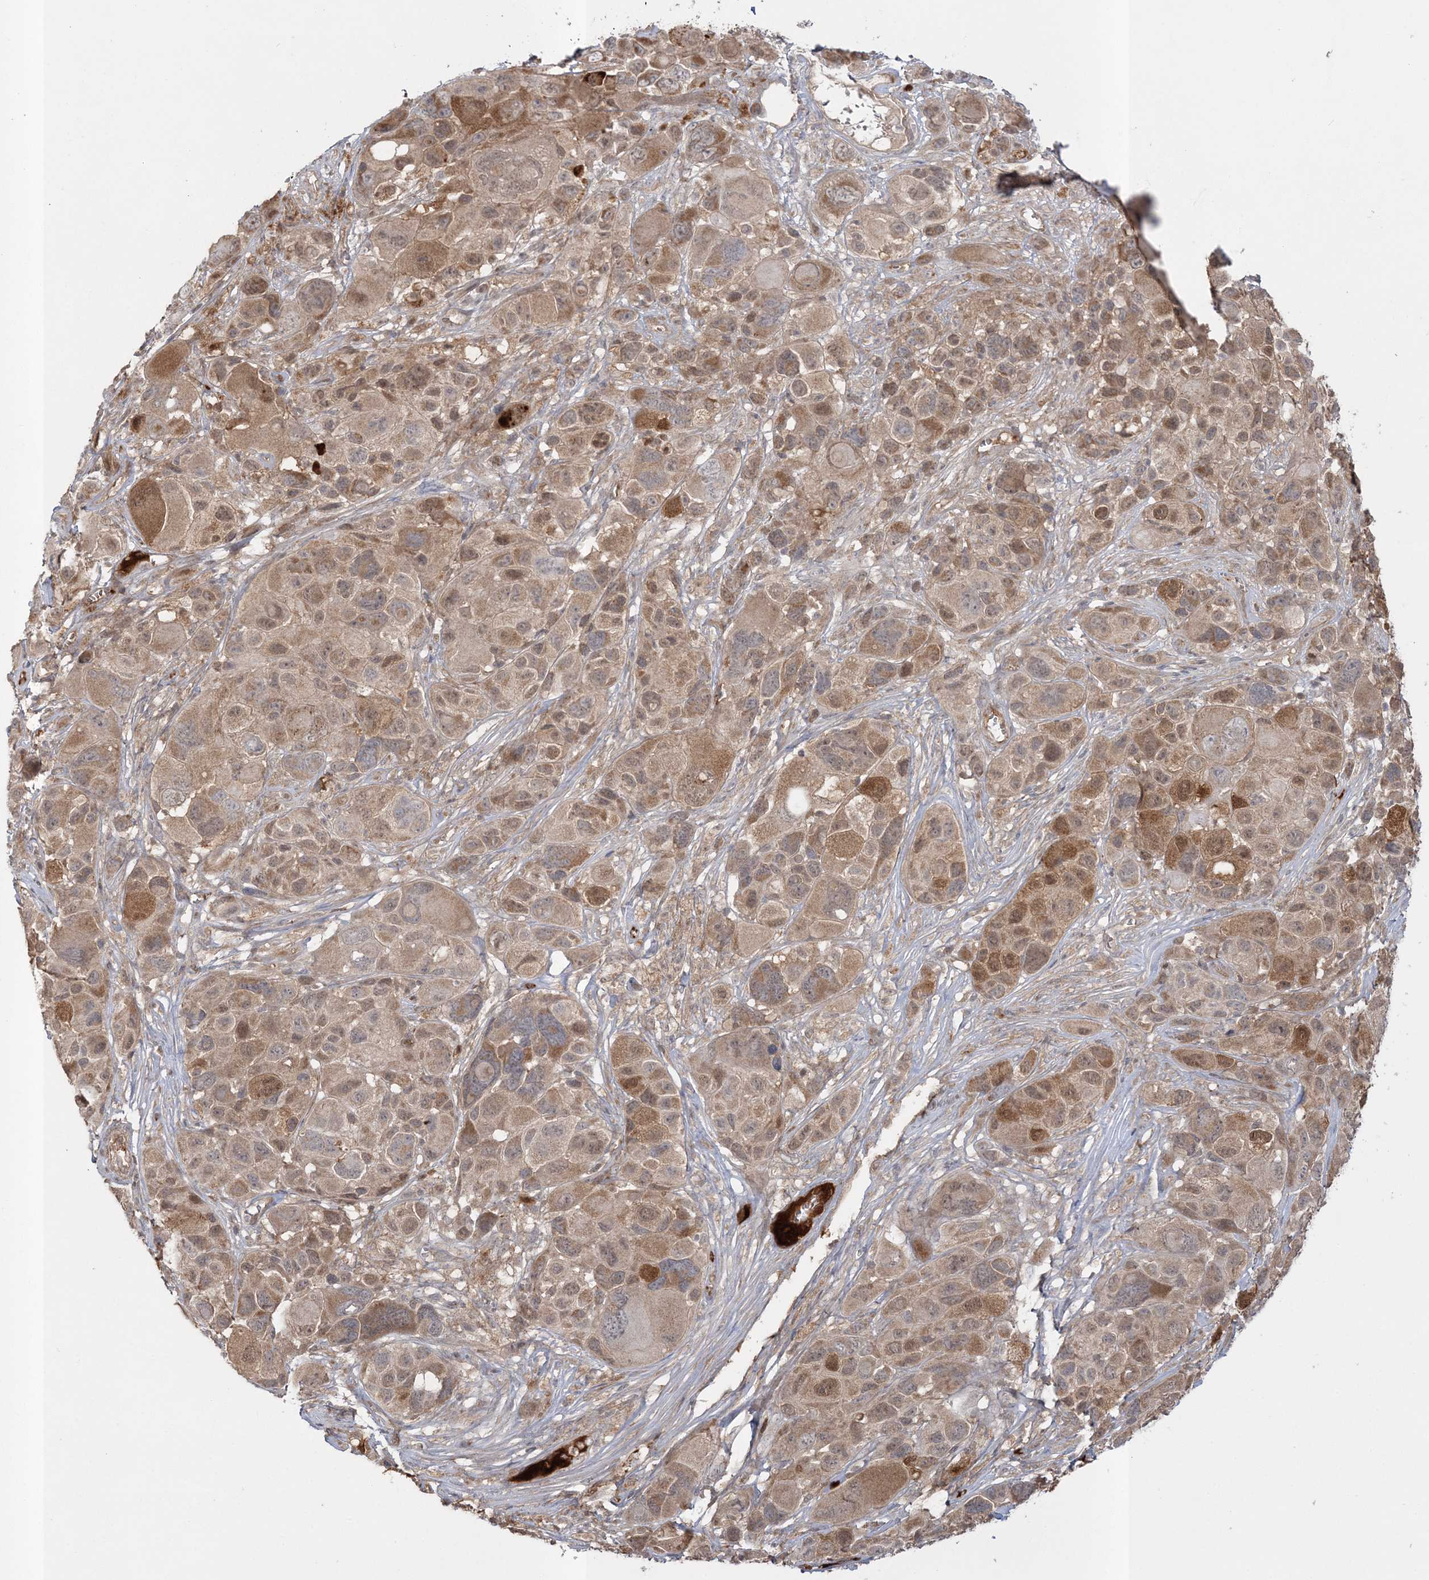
{"staining": {"intensity": "moderate", "quantity": ">75%", "location": "cytoplasmic/membranous"}, "tissue": "melanoma", "cell_type": "Tumor cells", "image_type": "cancer", "snomed": [{"axis": "morphology", "description": "Malignant melanoma, NOS"}, {"axis": "topography", "description": "Skin of trunk"}], "caption": "This histopathology image reveals IHC staining of malignant melanoma, with medium moderate cytoplasmic/membranous staining in about >75% of tumor cells.", "gene": "MOCS2", "patient": {"sex": "male", "age": 71}}